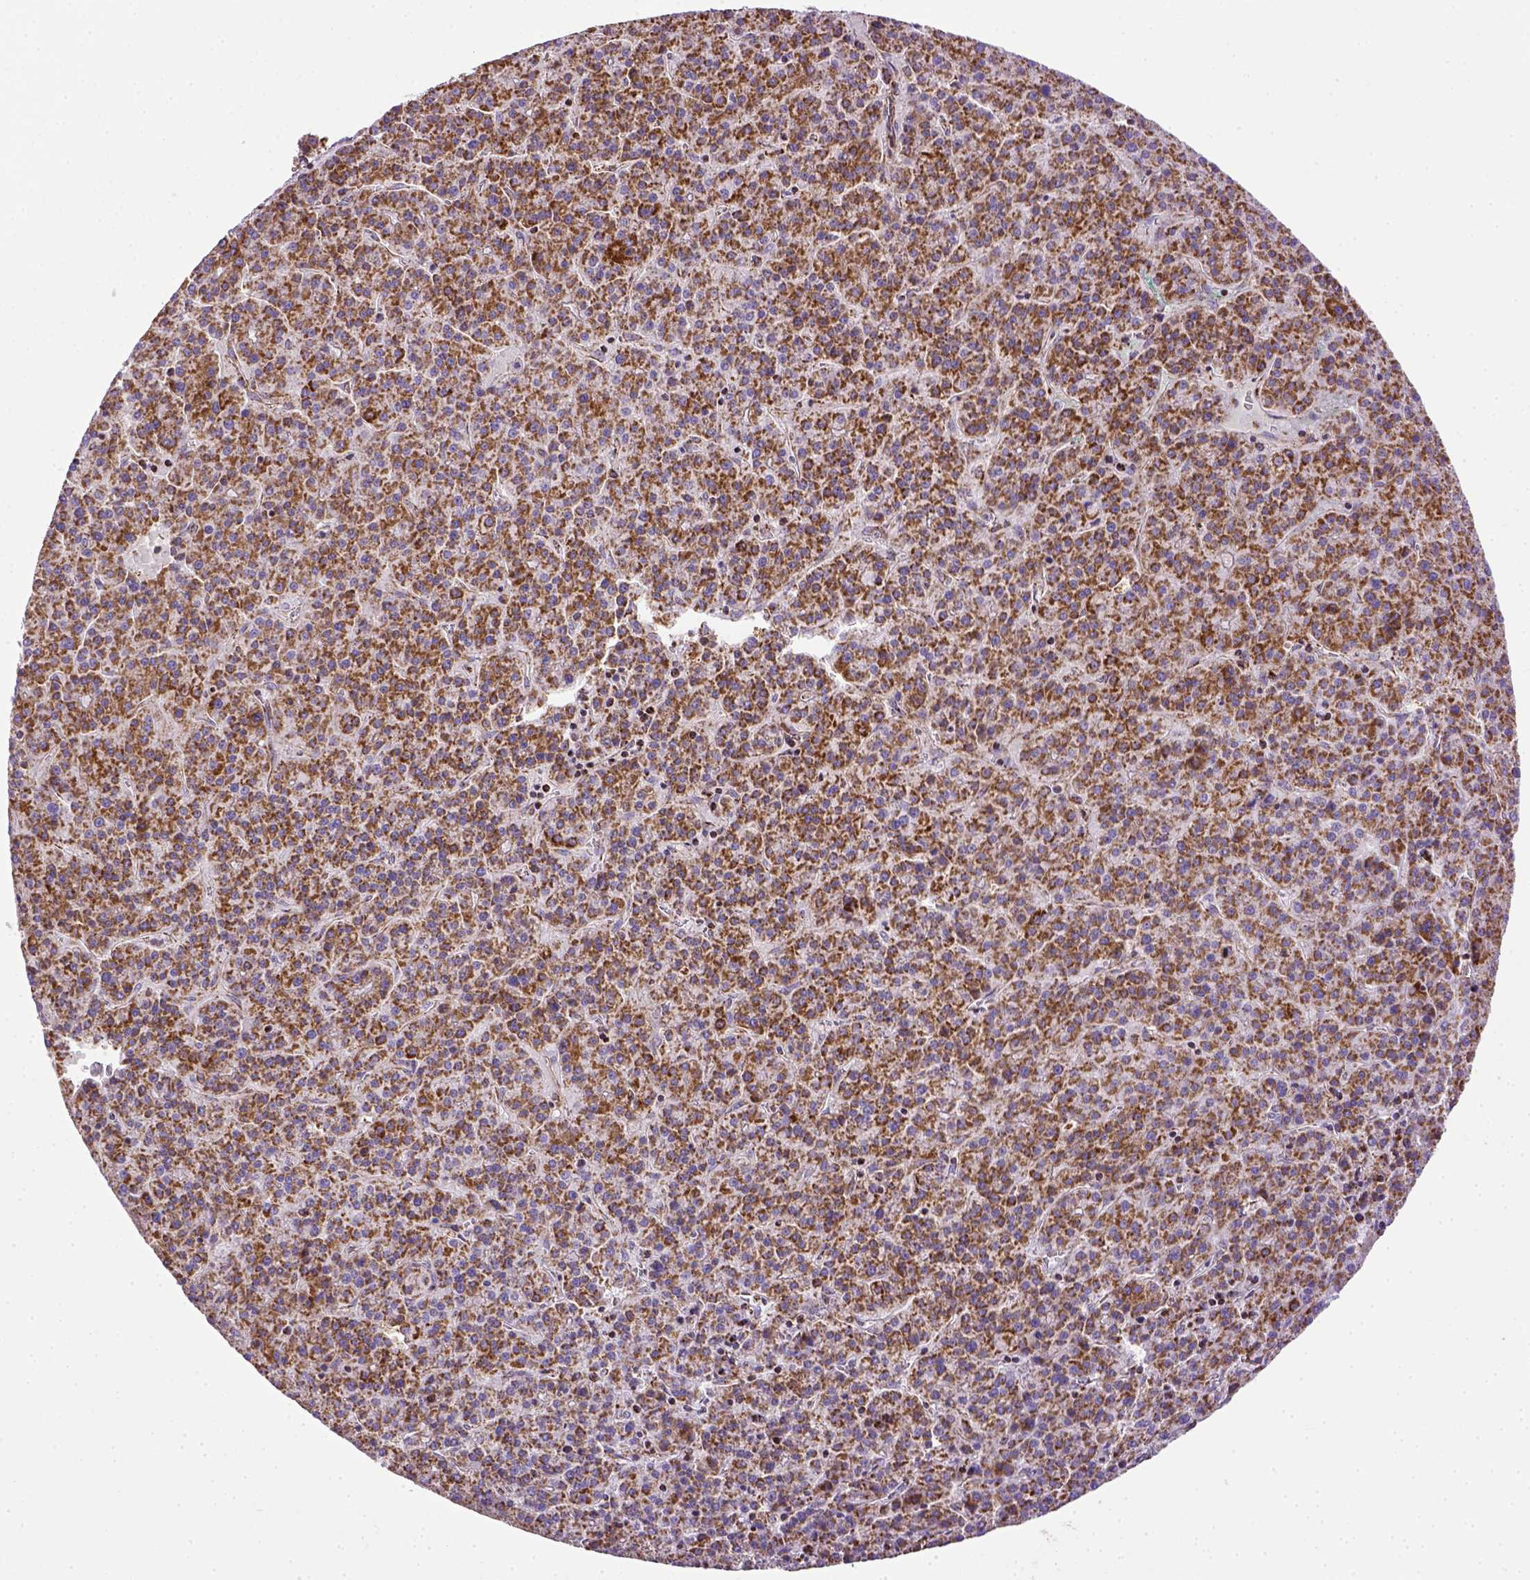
{"staining": {"intensity": "moderate", "quantity": ">75%", "location": "cytoplasmic/membranous"}, "tissue": "liver cancer", "cell_type": "Tumor cells", "image_type": "cancer", "snomed": [{"axis": "morphology", "description": "Carcinoma, Hepatocellular, NOS"}, {"axis": "topography", "description": "Liver"}], "caption": "The micrograph demonstrates staining of liver cancer, revealing moderate cytoplasmic/membranous protein expression (brown color) within tumor cells. The staining was performed using DAB, with brown indicating positive protein expression. Nuclei are stained blue with hematoxylin.", "gene": "MT-CO1", "patient": {"sex": "female", "age": 58}}